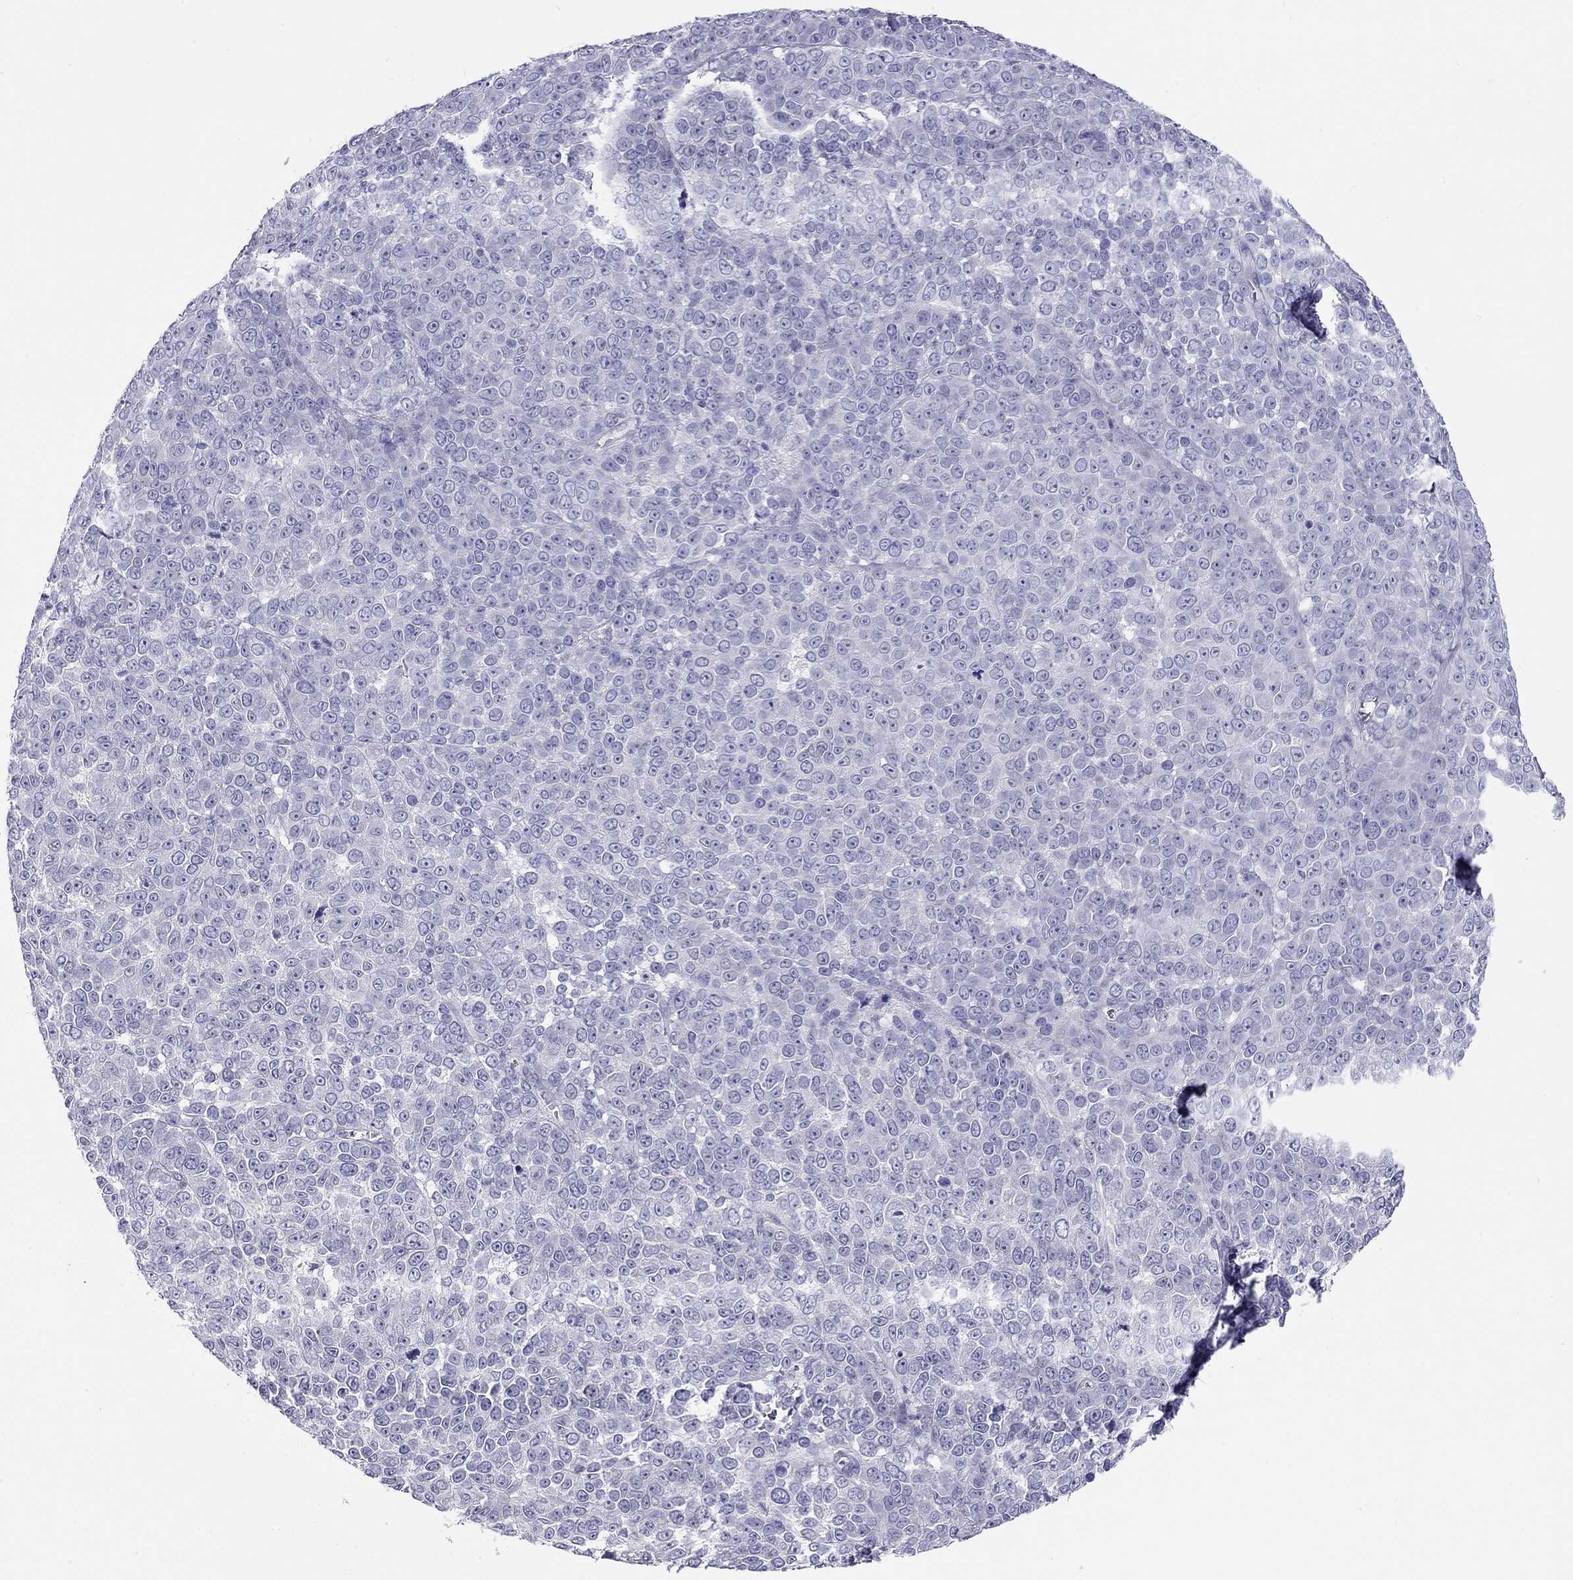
{"staining": {"intensity": "negative", "quantity": "none", "location": "none"}, "tissue": "melanoma", "cell_type": "Tumor cells", "image_type": "cancer", "snomed": [{"axis": "morphology", "description": "Malignant melanoma, NOS"}, {"axis": "topography", "description": "Skin"}], "caption": "DAB (3,3'-diaminobenzidine) immunohistochemical staining of human malignant melanoma shows no significant staining in tumor cells.", "gene": "KCNV2", "patient": {"sex": "female", "age": 95}}